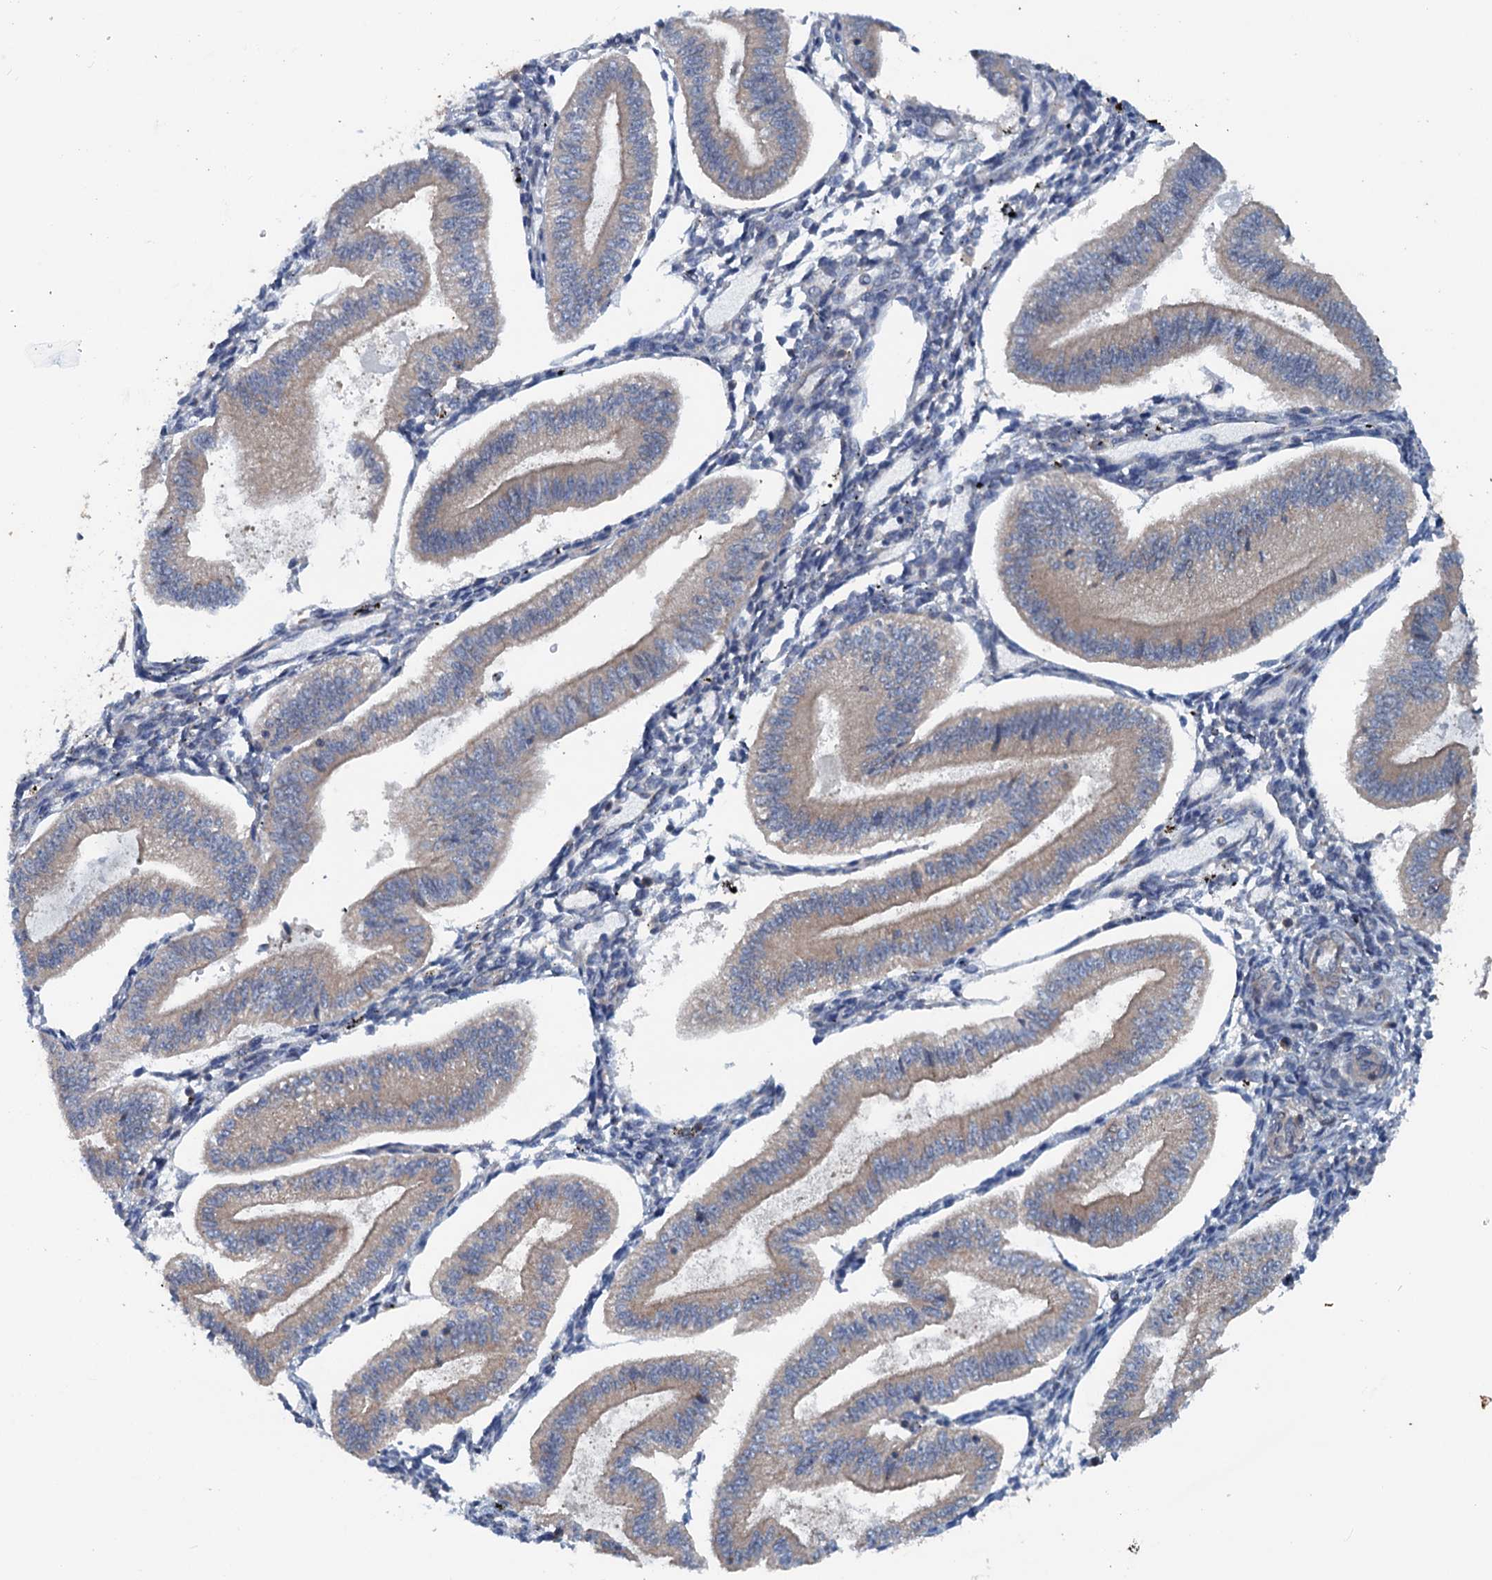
{"staining": {"intensity": "negative", "quantity": "none", "location": "none"}, "tissue": "endometrium", "cell_type": "Cells in endometrial stroma", "image_type": "normal", "snomed": [{"axis": "morphology", "description": "Normal tissue, NOS"}, {"axis": "topography", "description": "Endometrium"}], "caption": "This is an immunohistochemistry (IHC) micrograph of unremarkable human endometrium. There is no staining in cells in endometrial stroma.", "gene": "TEDC1", "patient": {"sex": "female", "age": 34}}